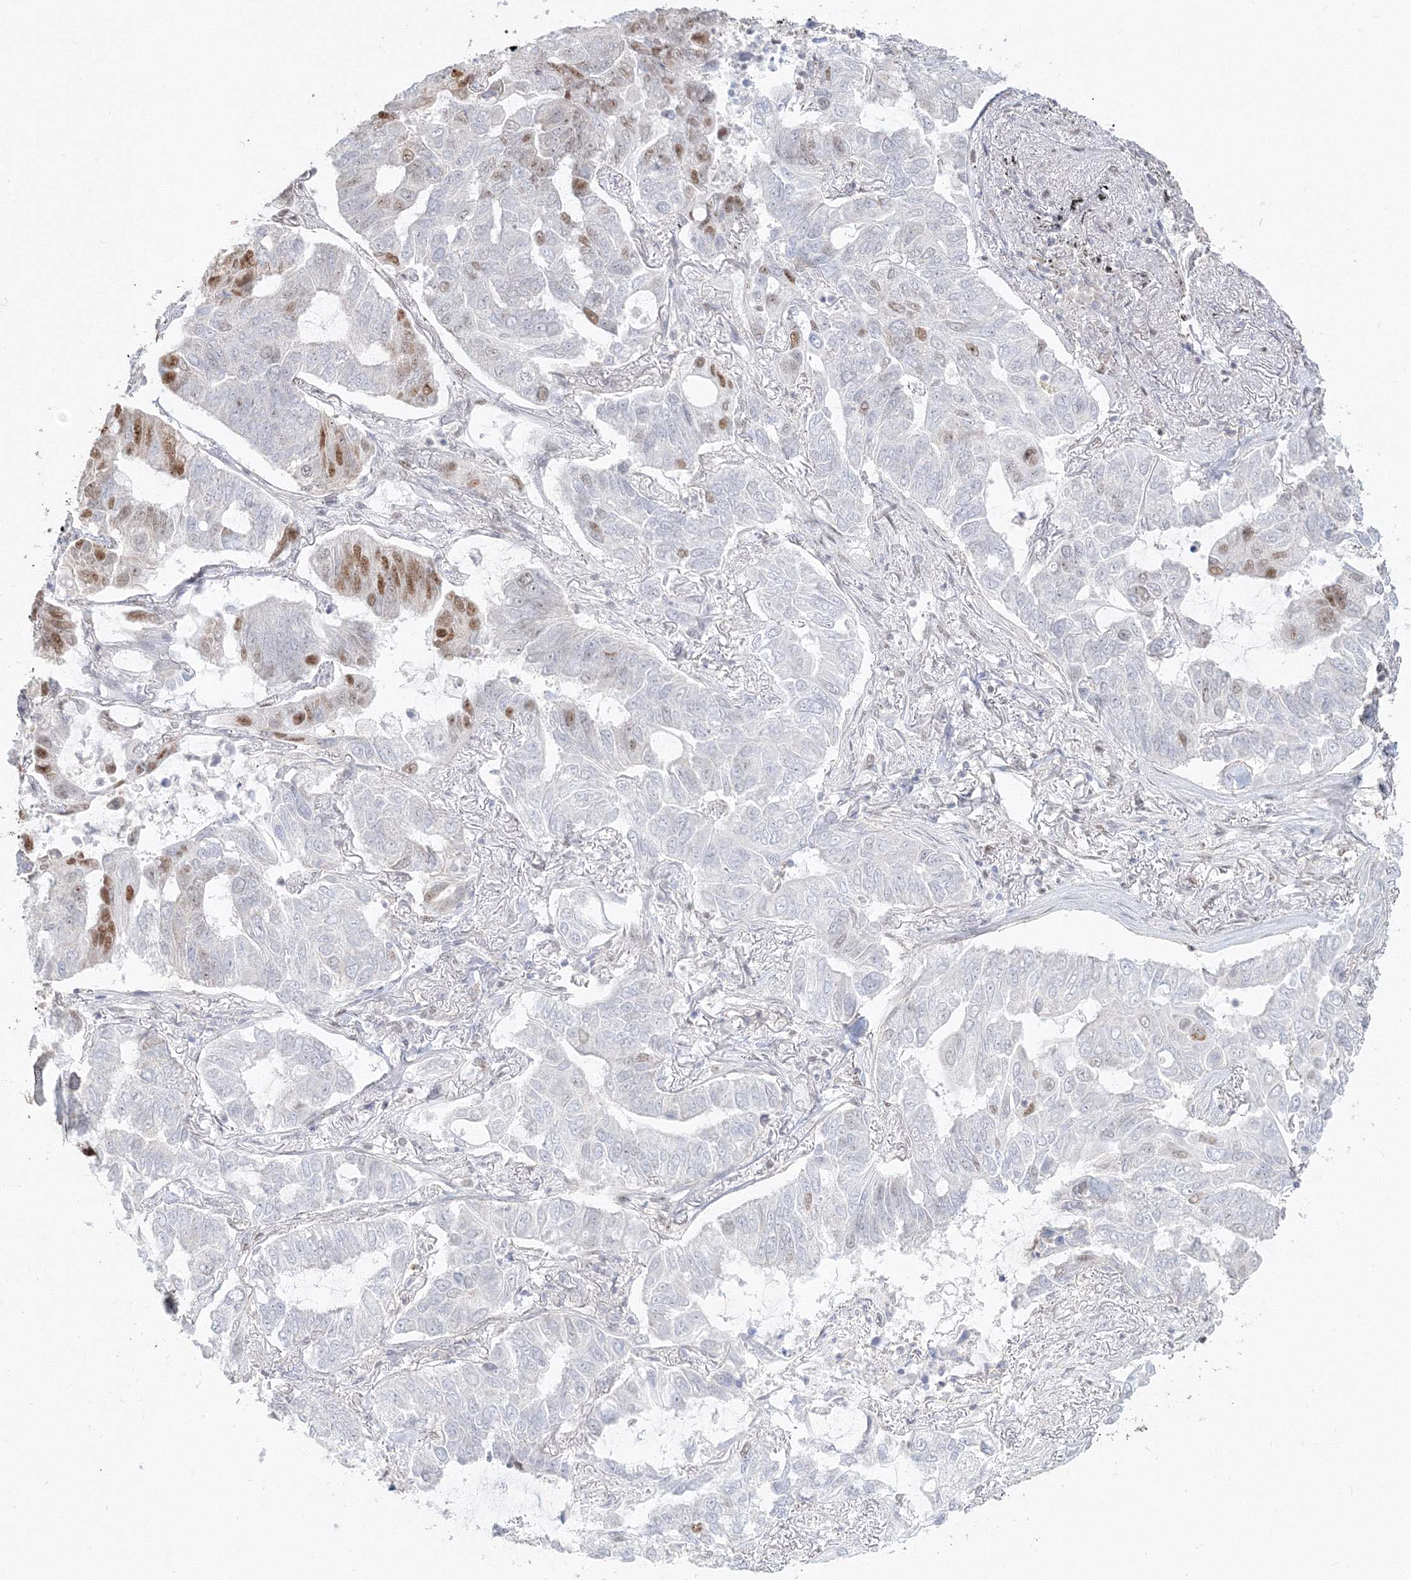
{"staining": {"intensity": "moderate", "quantity": "<25%", "location": "nuclear"}, "tissue": "lung cancer", "cell_type": "Tumor cells", "image_type": "cancer", "snomed": [{"axis": "morphology", "description": "Adenocarcinoma, NOS"}, {"axis": "topography", "description": "Lung"}], "caption": "Immunohistochemistry (IHC) micrograph of neoplastic tissue: human adenocarcinoma (lung) stained using immunohistochemistry (IHC) exhibits low levels of moderate protein expression localized specifically in the nuclear of tumor cells, appearing as a nuclear brown color.", "gene": "PPP4R2", "patient": {"sex": "male", "age": 64}}